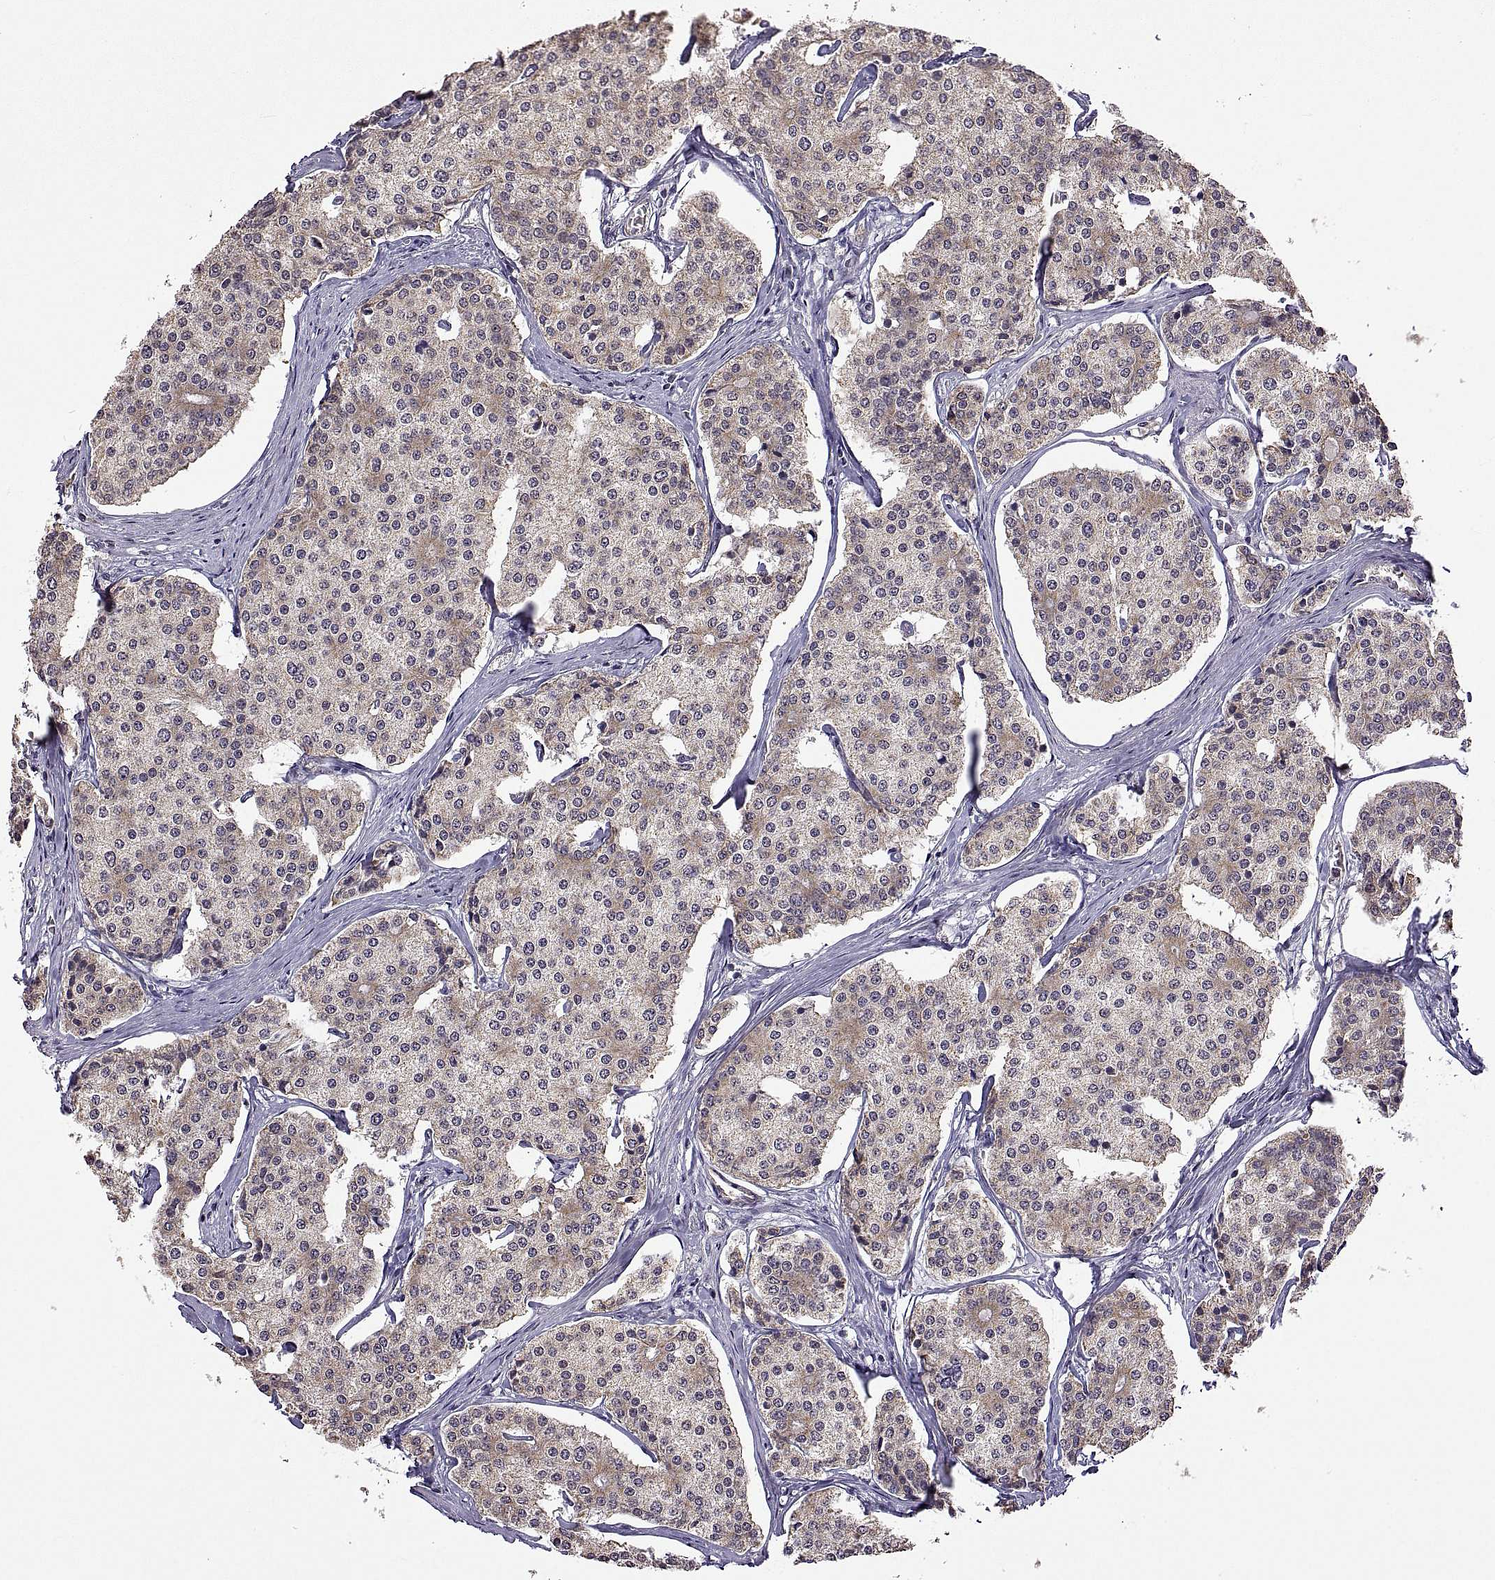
{"staining": {"intensity": "weak", "quantity": "25%-75%", "location": "cytoplasmic/membranous"}, "tissue": "carcinoid", "cell_type": "Tumor cells", "image_type": "cancer", "snomed": [{"axis": "morphology", "description": "Carcinoid, malignant, NOS"}, {"axis": "topography", "description": "Small intestine"}], "caption": "Carcinoid stained with a brown dye displays weak cytoplasmic/membranous positive positivity in approximately 25%-75% of tumor cells.", "gene": "LAMA1", "patient": {"sex": "female", "age": 65}}